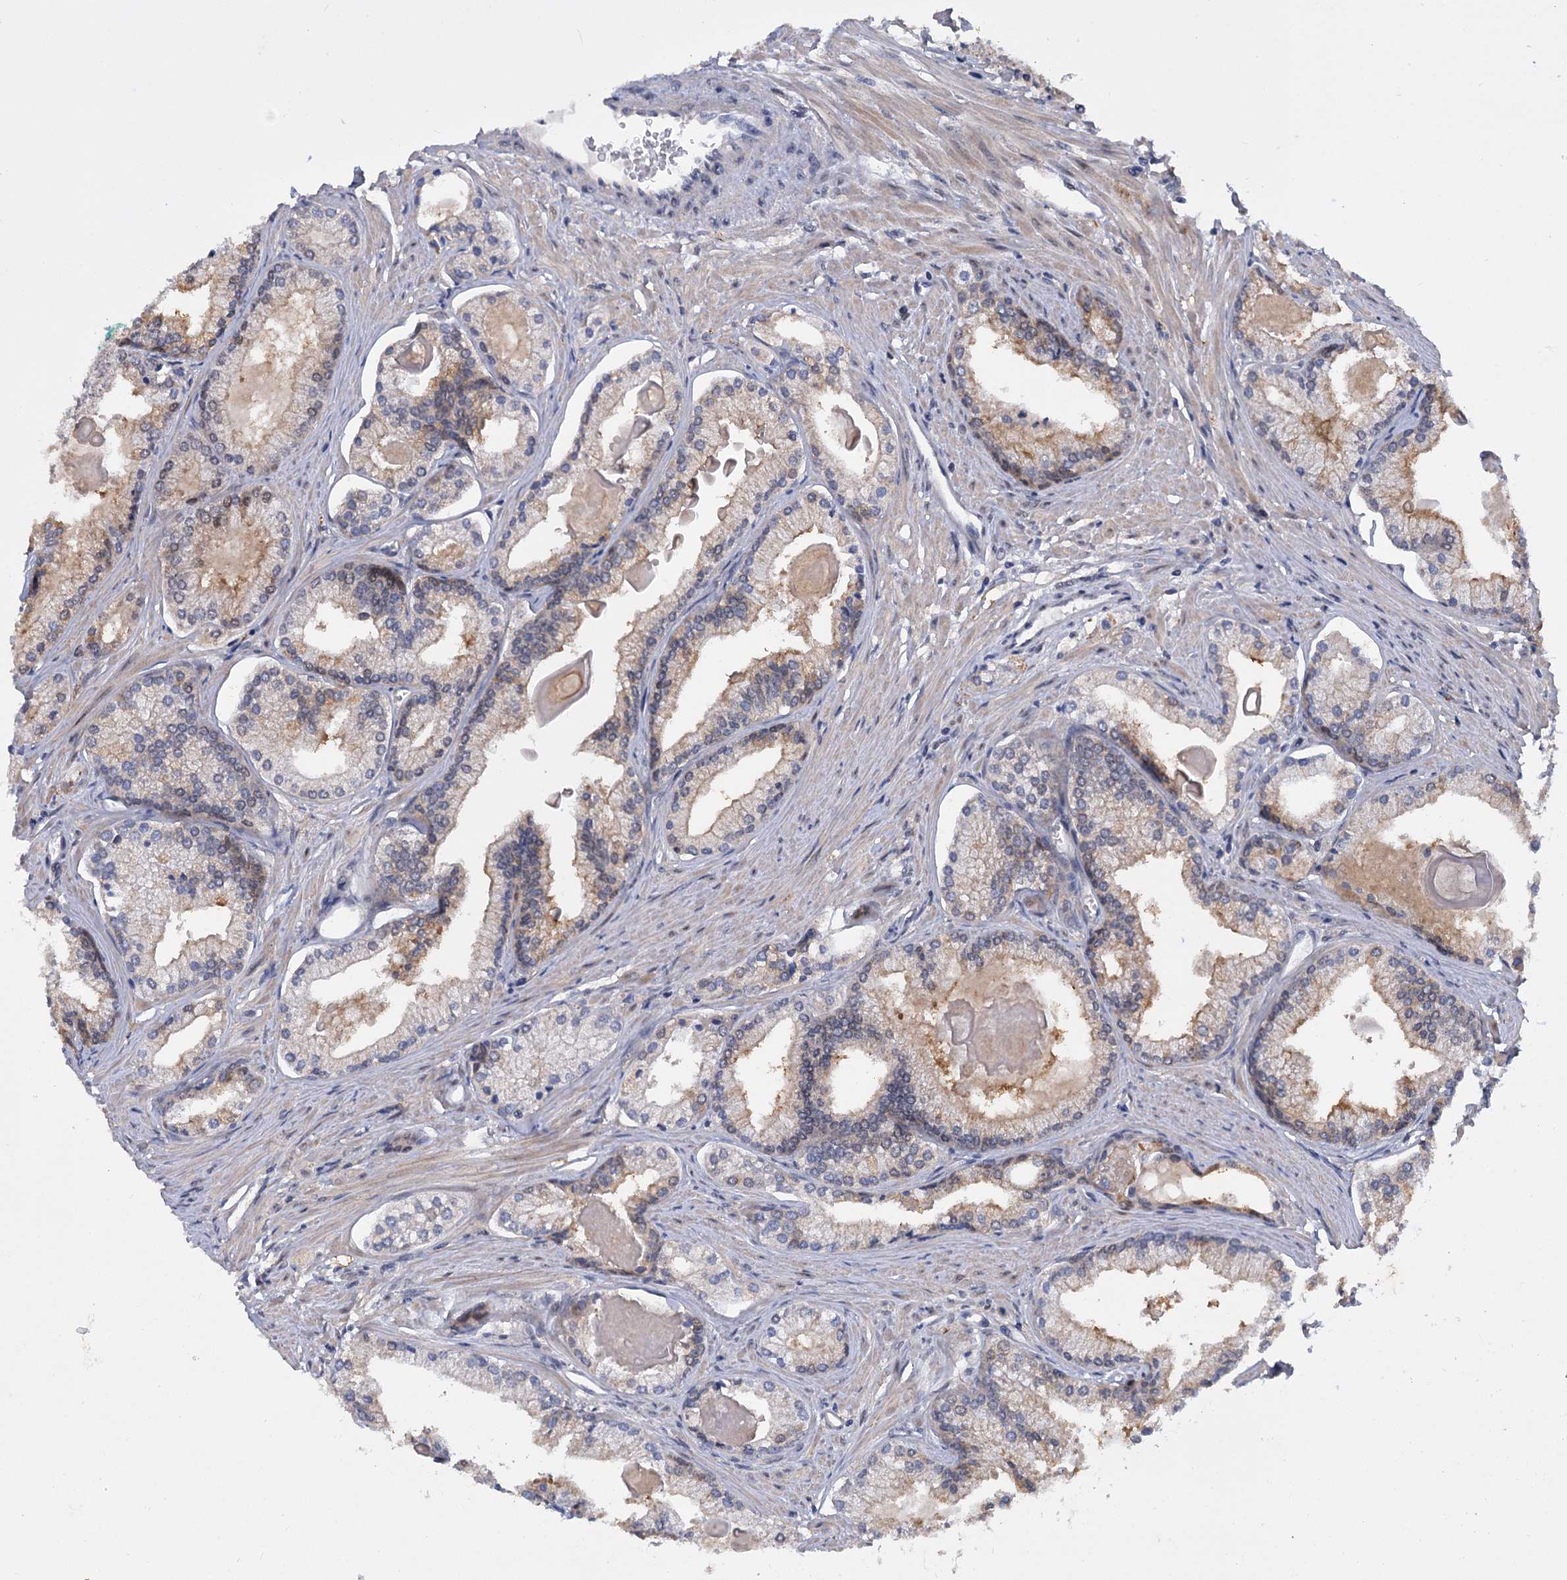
{"staining": {"intensity": "weak", "quantity": "<25%", "location": "cytoplasmic/membranous"}, "tissue": "prostate cancer", "cell_type": "Tumor cells", "image_type": "cancer", "snomed": [{"axis": "morphology", "description": "Adenocarcinoma, High grade"}, {"axis": "topography", "description": "Prostate"}], "caption": "The IHC histopathology image has no significant staining in tumor cells of prostate cancer tissue.", "gene": "MID1IP1", "patient": {"sex": "male", "age": 68}}